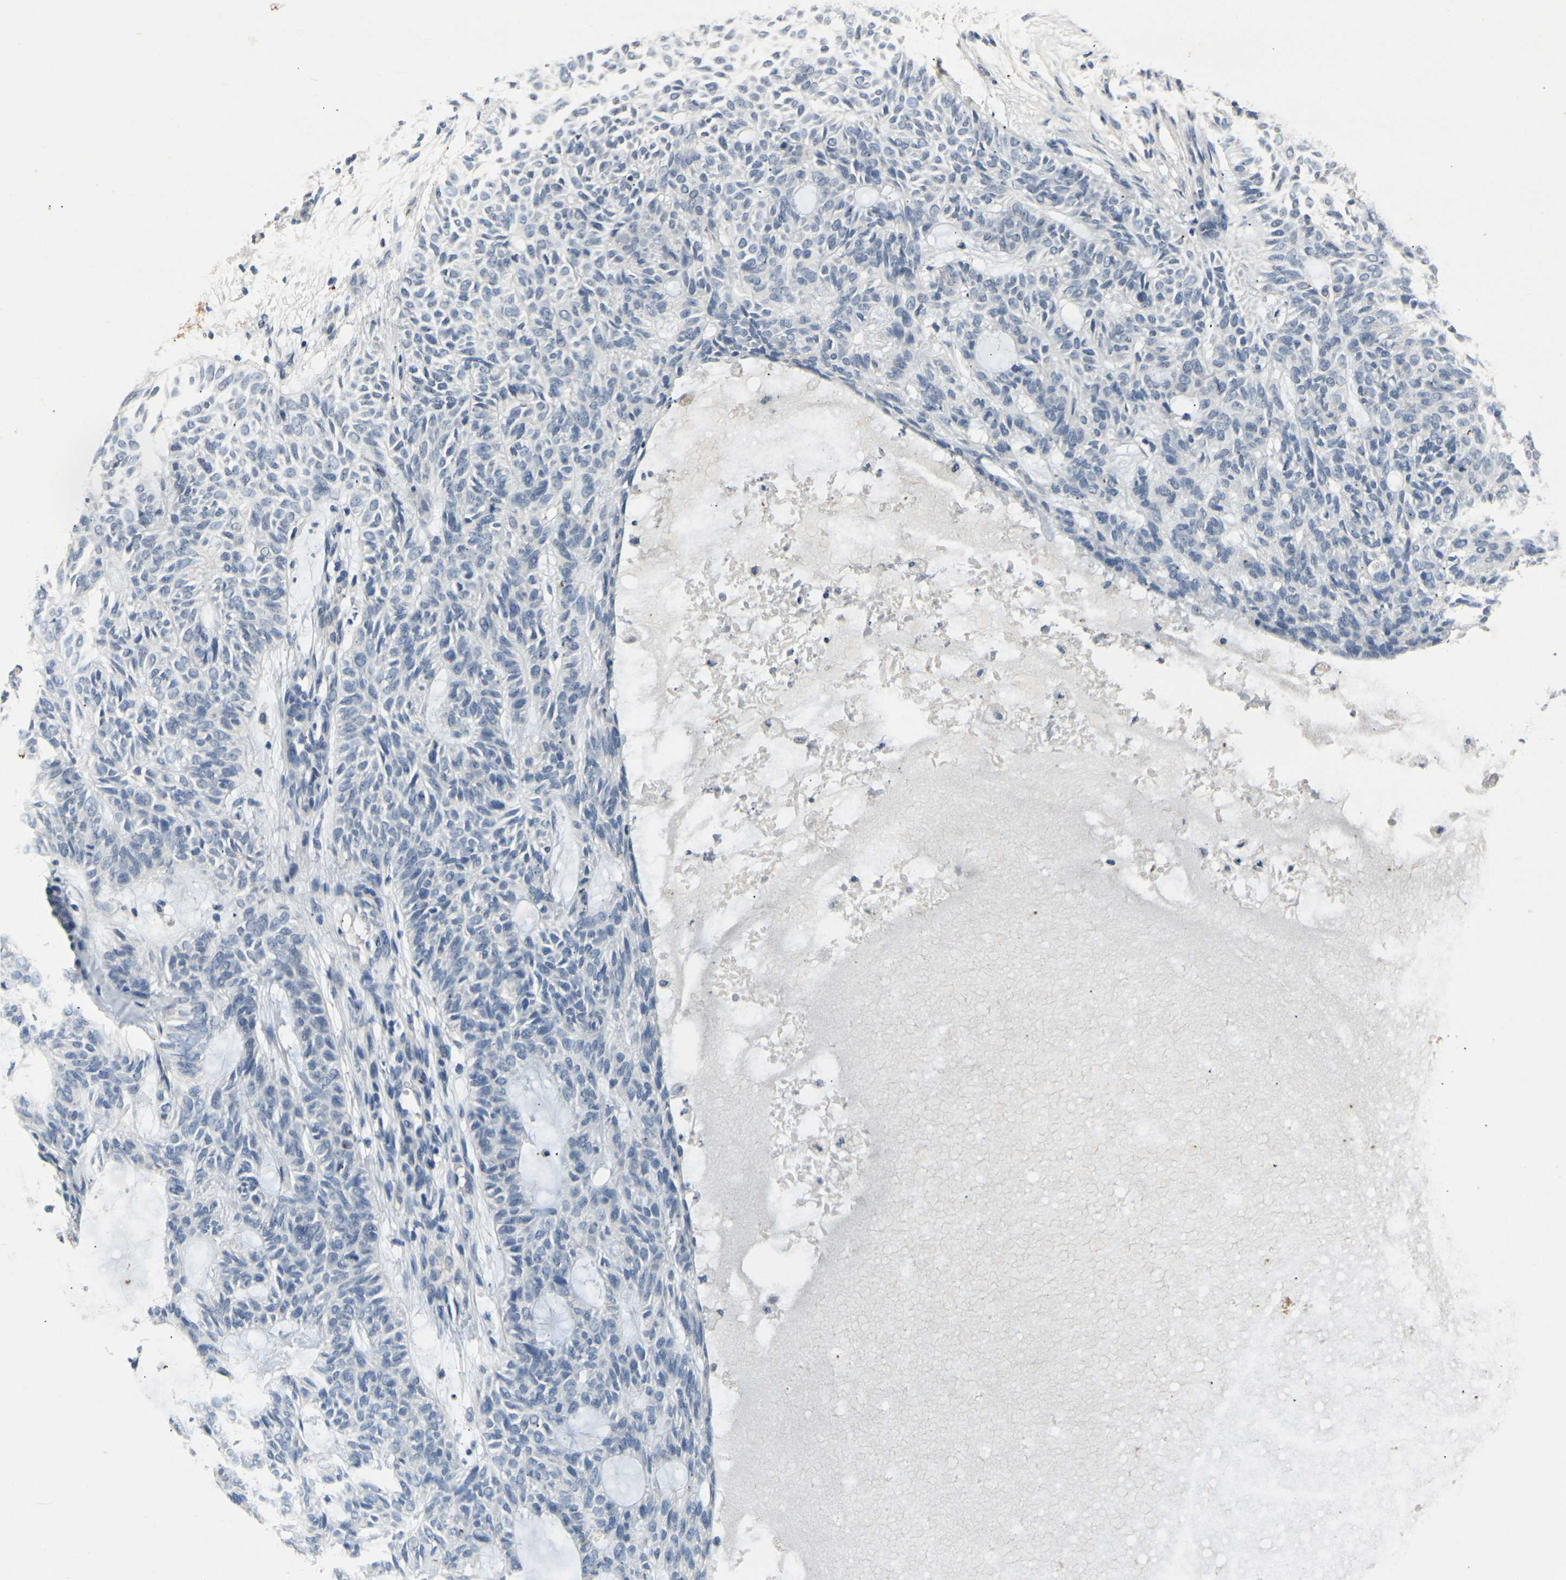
{"staining": {"intensity": "negative", "quantity": "none", "location": "none"}, "tissue": "skin cancer", "cell_type": "Tumor cells", "image_type": "cancer", "snomed": [{"axis": "morphology", "description": "Basal cell carcinoma"}, {"axis": "topography", "description": "Skin"}], "caption": "This histopathology image is of skin basal cell carcinoma stained with IHC to label a protein in brown with the nuclei are counter-stained blue. There is no positivity in tumor cells.", "gene": "CLDN7", "patient": {"sex": "male", "age": 87}}